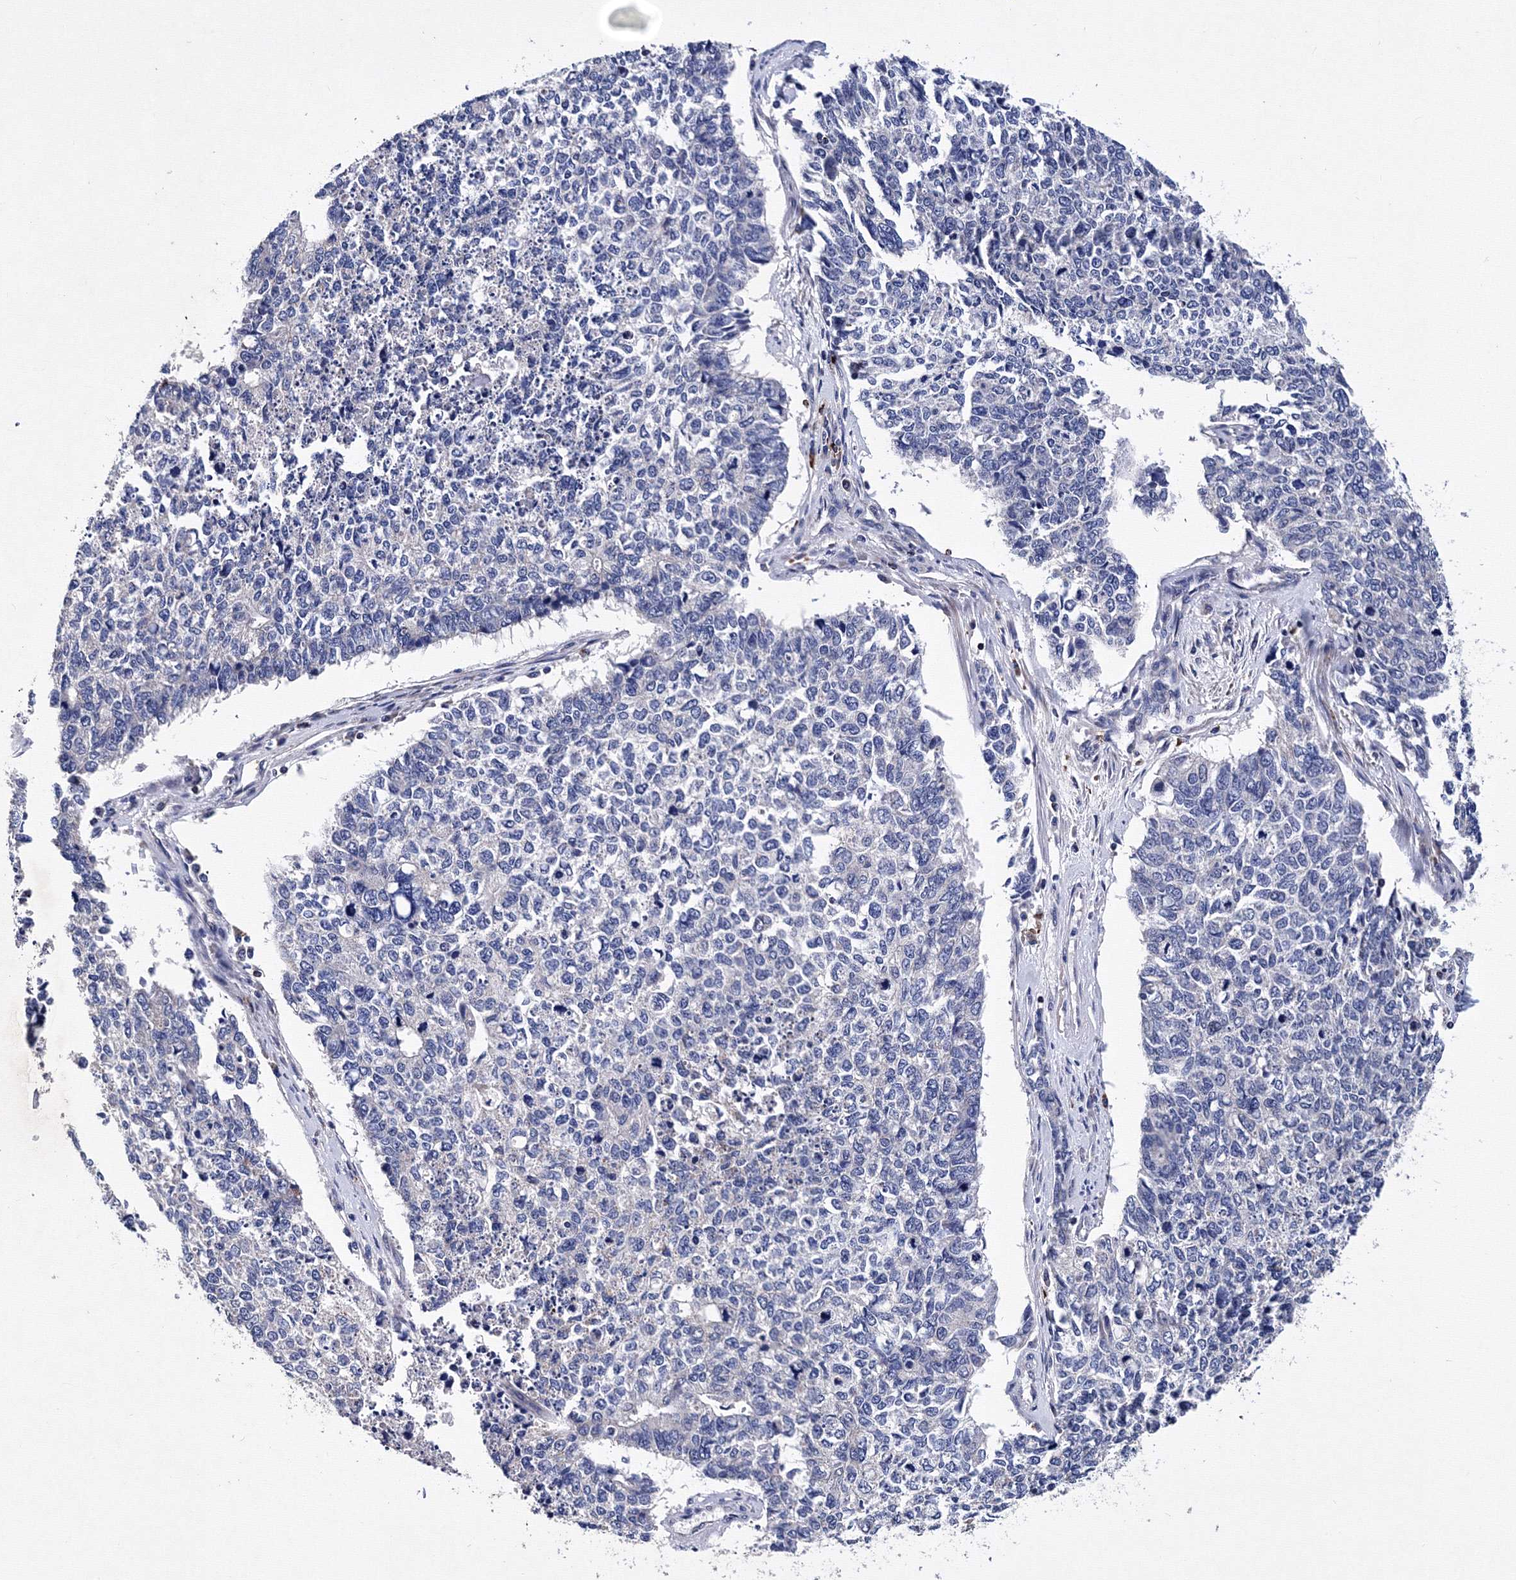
{"staining": {"intensity": "negative", "quantity": "none", "location": "none"}, "tissue": "cervical cancer", "cell_type": "Tumor cells", "image_type": "cancer", "snomed": [{"axis": "morphology", "description": "Squamous cell carcinoma, NOS"}, {"axis": "topography", "description": "Cervix"}], "caption": "Immunohistochemistry histopathology image of neoplastic tissue: human cervical cancer (squamous cell carcinoma) stained with DAB demonstrates no significant protein positivity in tumor cells. Nuclei are stained in blue.", "gene": "PHYKPL", "patient": {"sex": "female", "age": 63}}